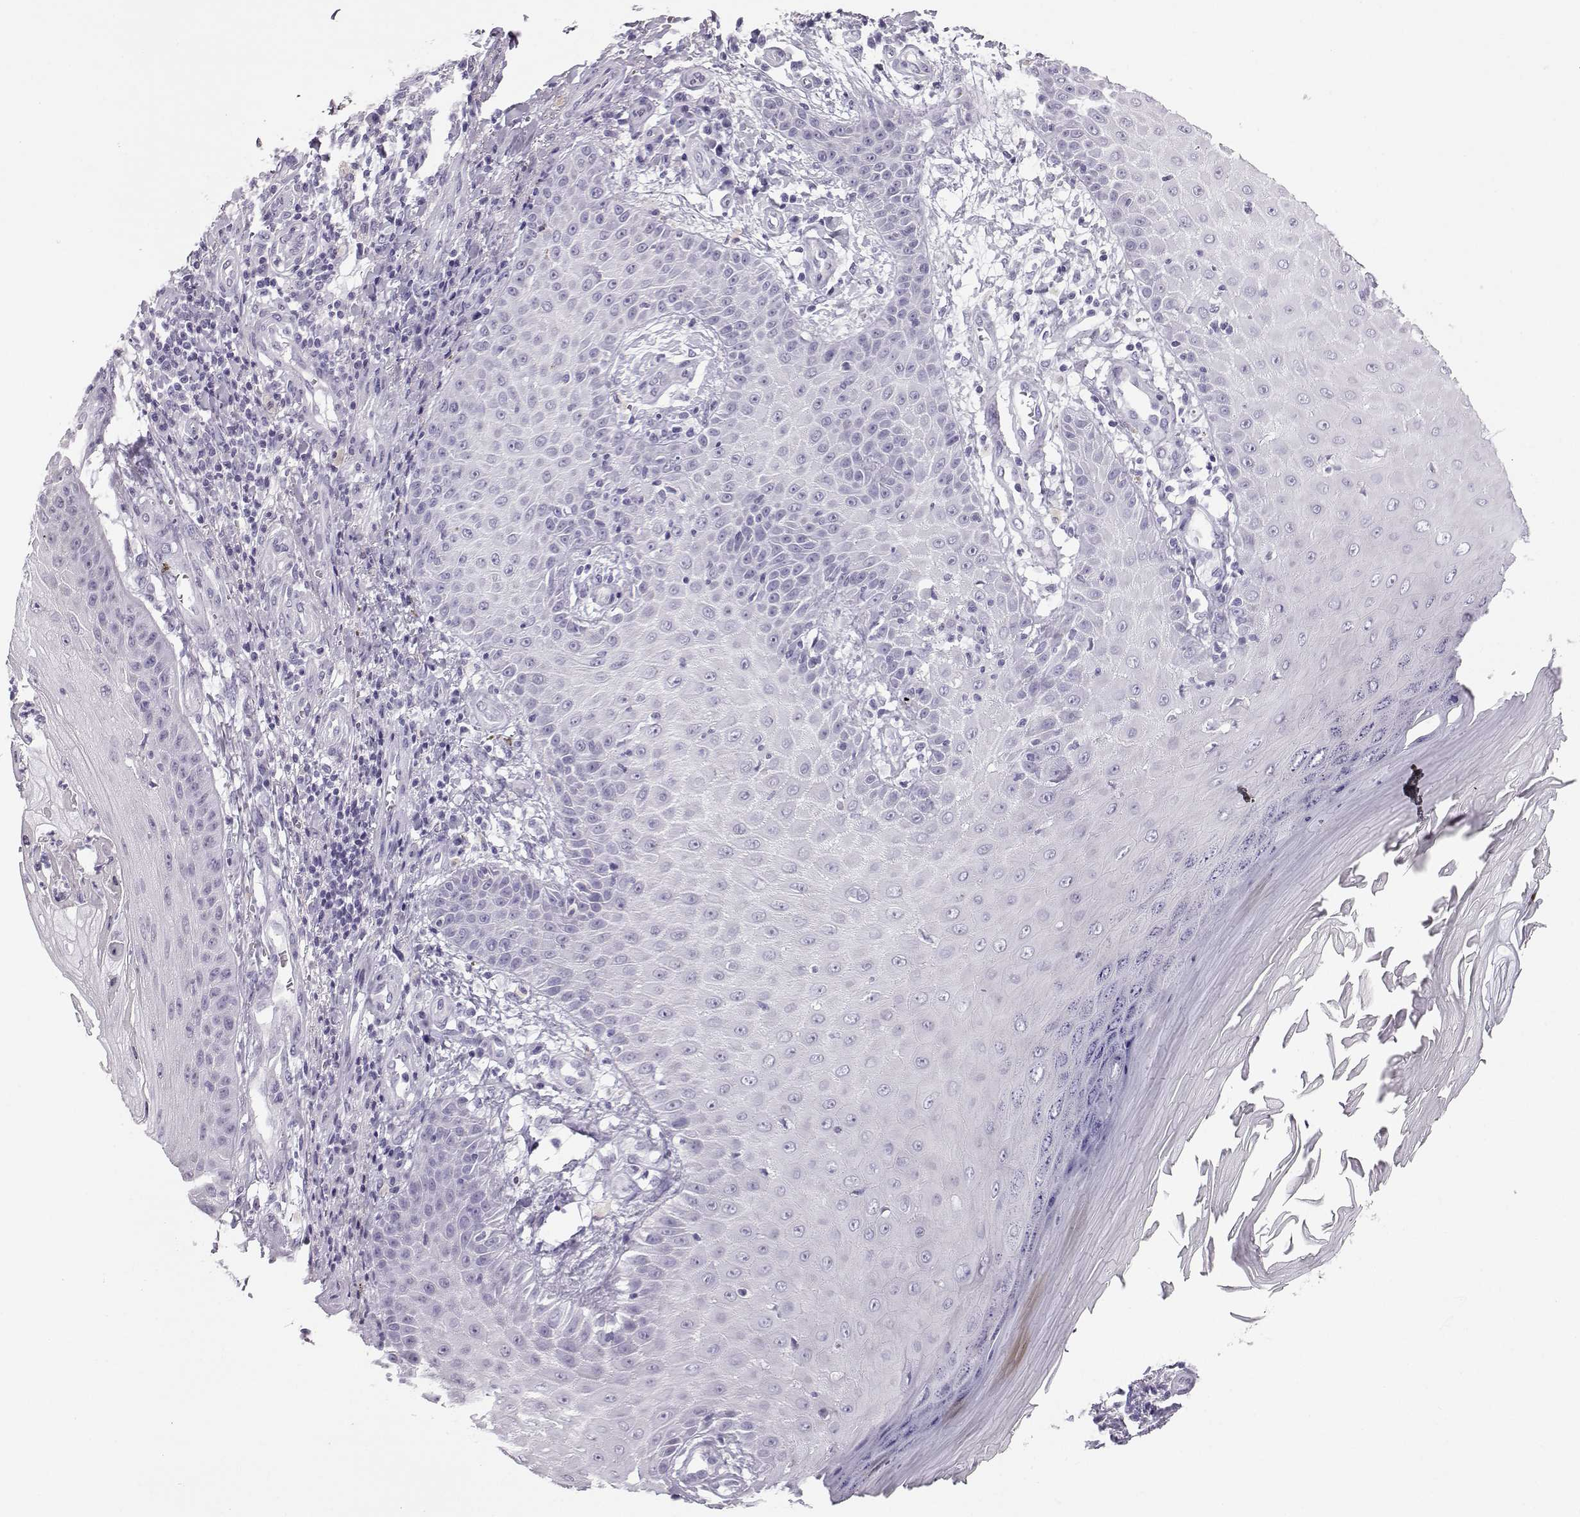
{"staining": {"intensity": "negative", "quantity": "none", "location": "none"}, "tissue": "skin cancer", "cell_type": "Tumor cells", "image_type": "cancer", "snomed": [{"axis": "morphology", "description": "Squamous cell carcinoma, NOS"}, {"axis": "topography", "description": "Skin"}], "caption": "An image of skin cancer (squamous cell carcinoma) stained for a protein shows no brown staining in tumor cells.", "gene": "ZBTB8B", "patient": {"sex": "male", "age": 70}}